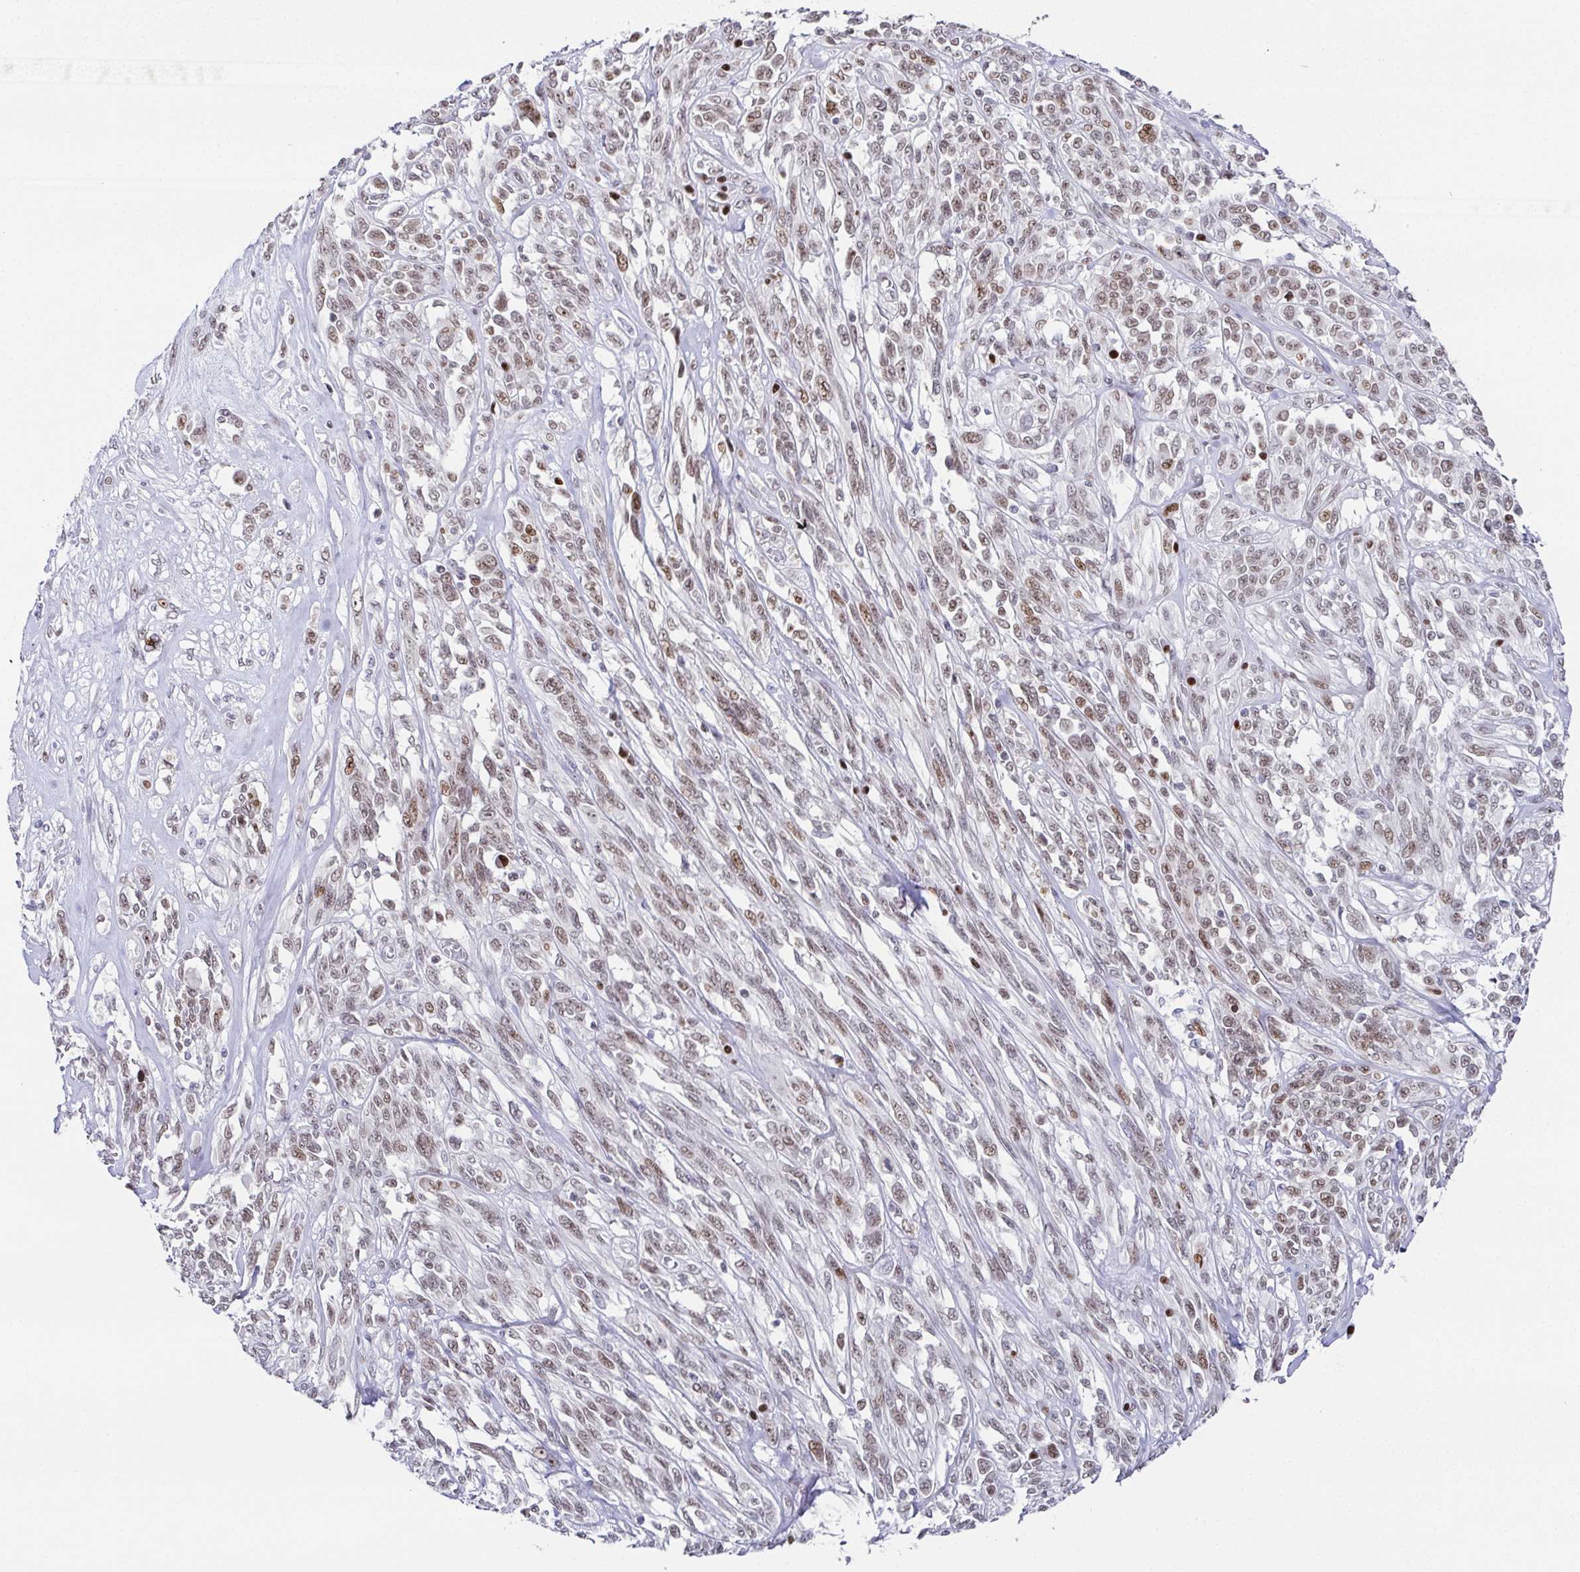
{"staining": {"intensity": "weak", "quantity": ">75%", "location": "nuclear"}, "tissue": "melanoma", "cell_type": "Tumor cells", "image_type": "cancer", "snomed": [{"axis": "morphology", "description": "Malignant melanoma, NOS"}, {"axis": "topography", "description": "Skin"}], "caption": "This is a photomicrograph of immunohistochemistry (IHC) staining of malignant melanoma, which shows weak expression in the nuclear of tumor cells.", "gene": "RB1", "patient": {"sex": "female", "age": 91}}